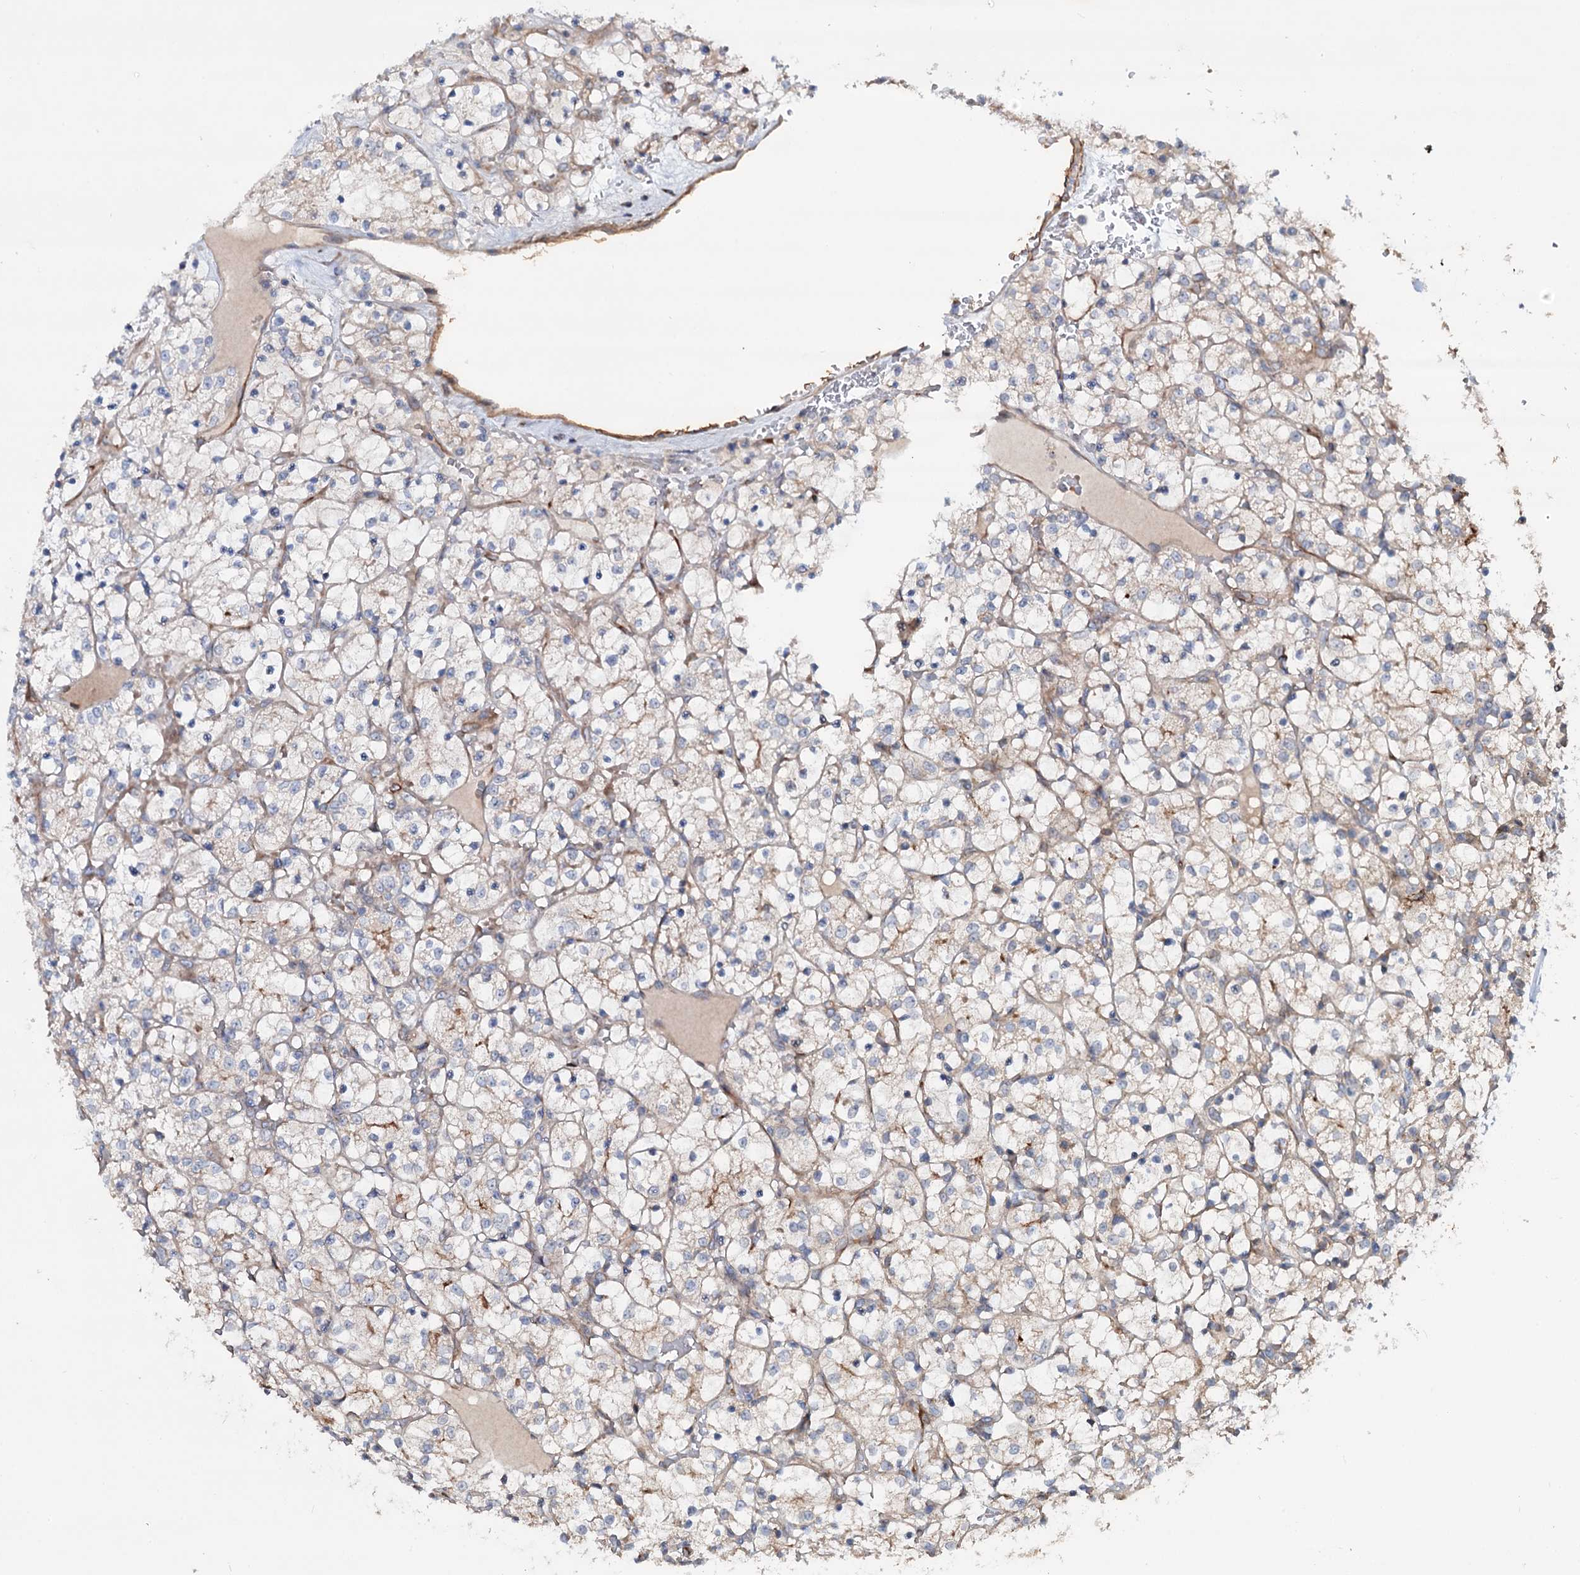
{"staining": {"intensity": "negative", "quantity": "none", "location": "none"}, "tissue": "renal cancer", "cell_type": "Tumor cells", "image_type": "cancer", "snomed": [{"axis": "morphology", "description": "Adenocarcinoma, NOS"}, {"axis": "topography", "description": "Kidney"}], "caption": "Immunohistochemical staining of renal adenocarcinoma exhibits no significant staining in tumor cells. (IHC, brightfield microscopy, high magnification).", "gene": "PTDSS2", "patient": {"sex": "female", "age": 69}}